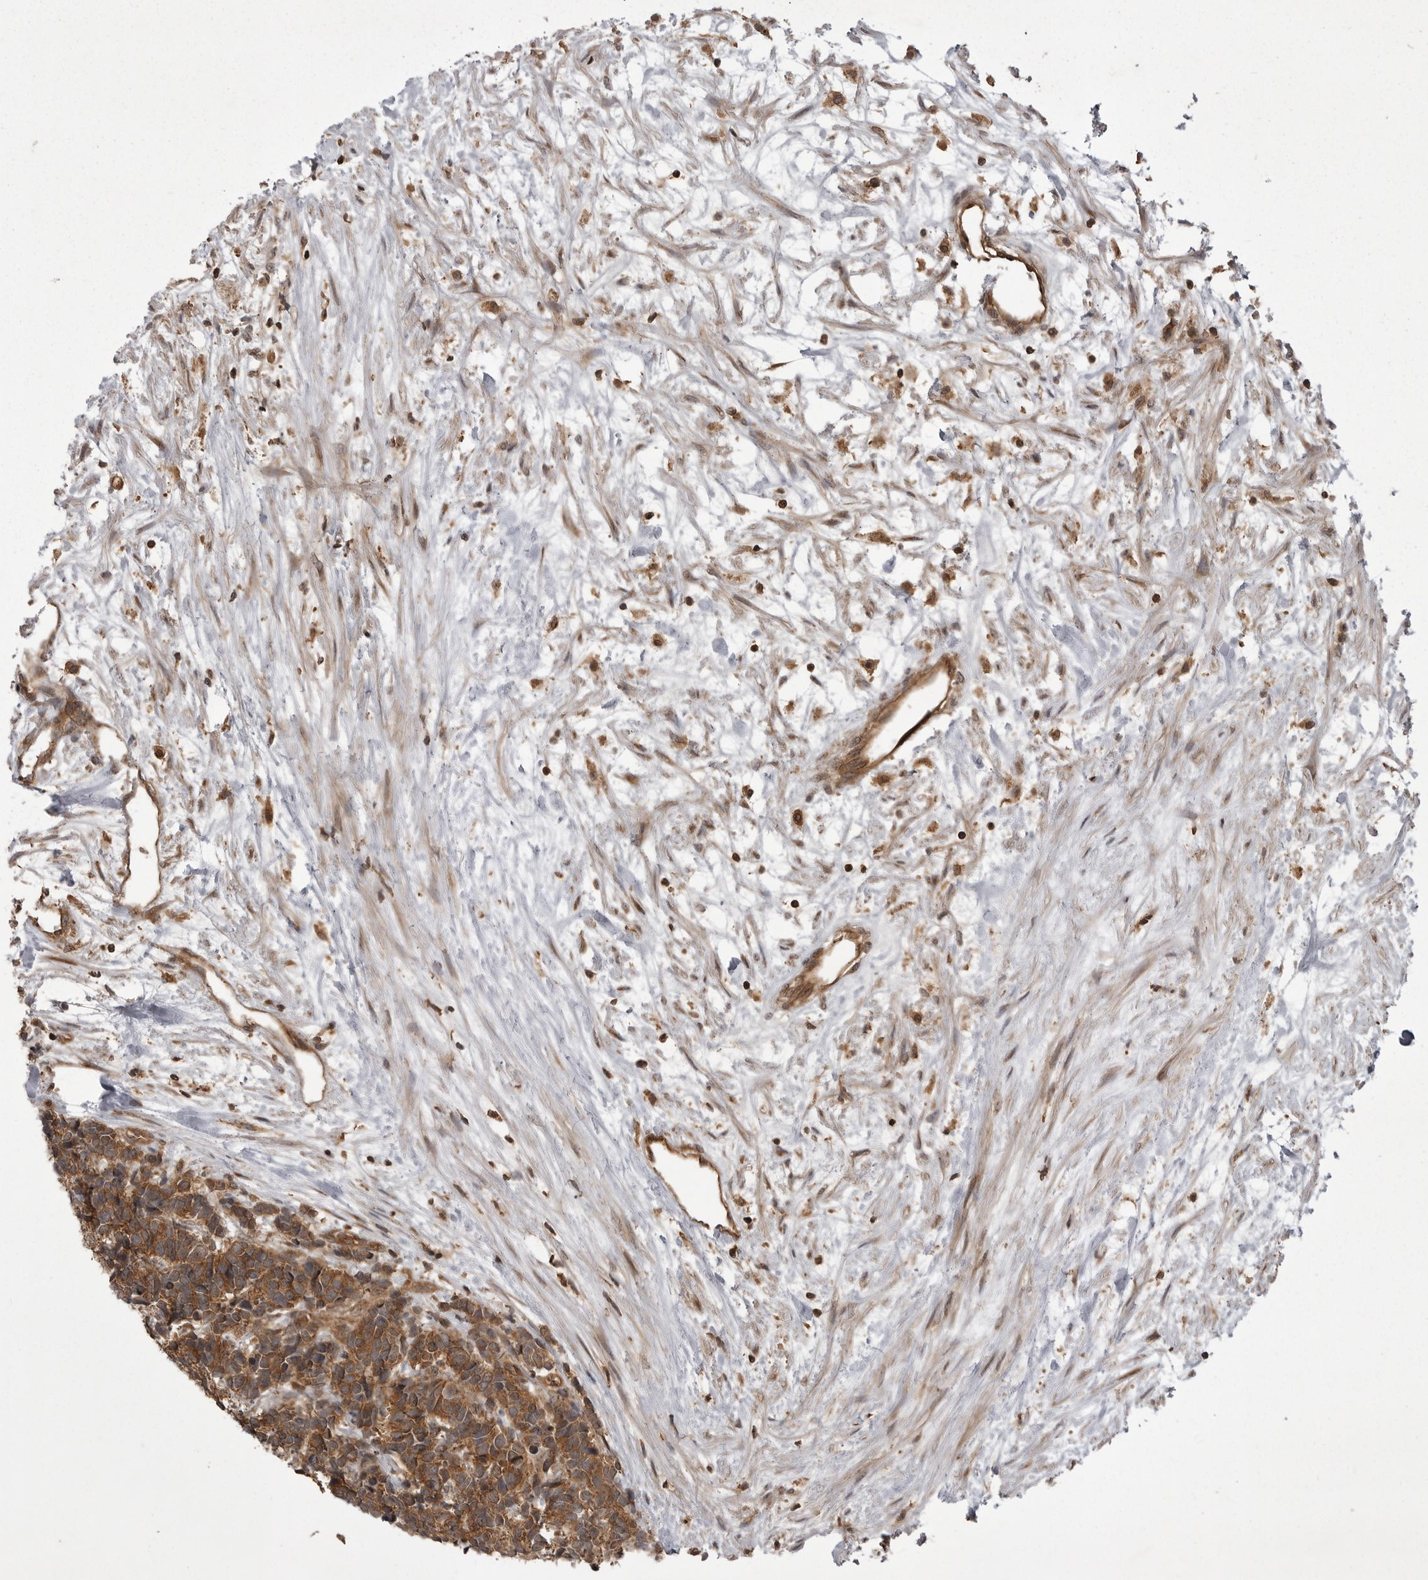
{"staining": {"intensity": "moderate", "quantity": ">75%", "location": "cytoplasmic/membranous"}, "tissue": "carcinoid", "cell_type": "Tumor cells", "image_type": "cancer", "snomed": [{"axis": "morphology", "description": "Carcinoma, NOS"}, {"axis": "morphology", "description": "Carcinoid, malignant, NOS"}, {"axis": "topography", "description": "Urinary bladder"}], "caption": "Immunohistochemistry (IHC) of human carcinoma displays medium levels of moderate cytoplasmic/membranous expression in about >75% of tumor cells.", "gene": "STK24", "patient": {"sex": "male", "age": 57}}